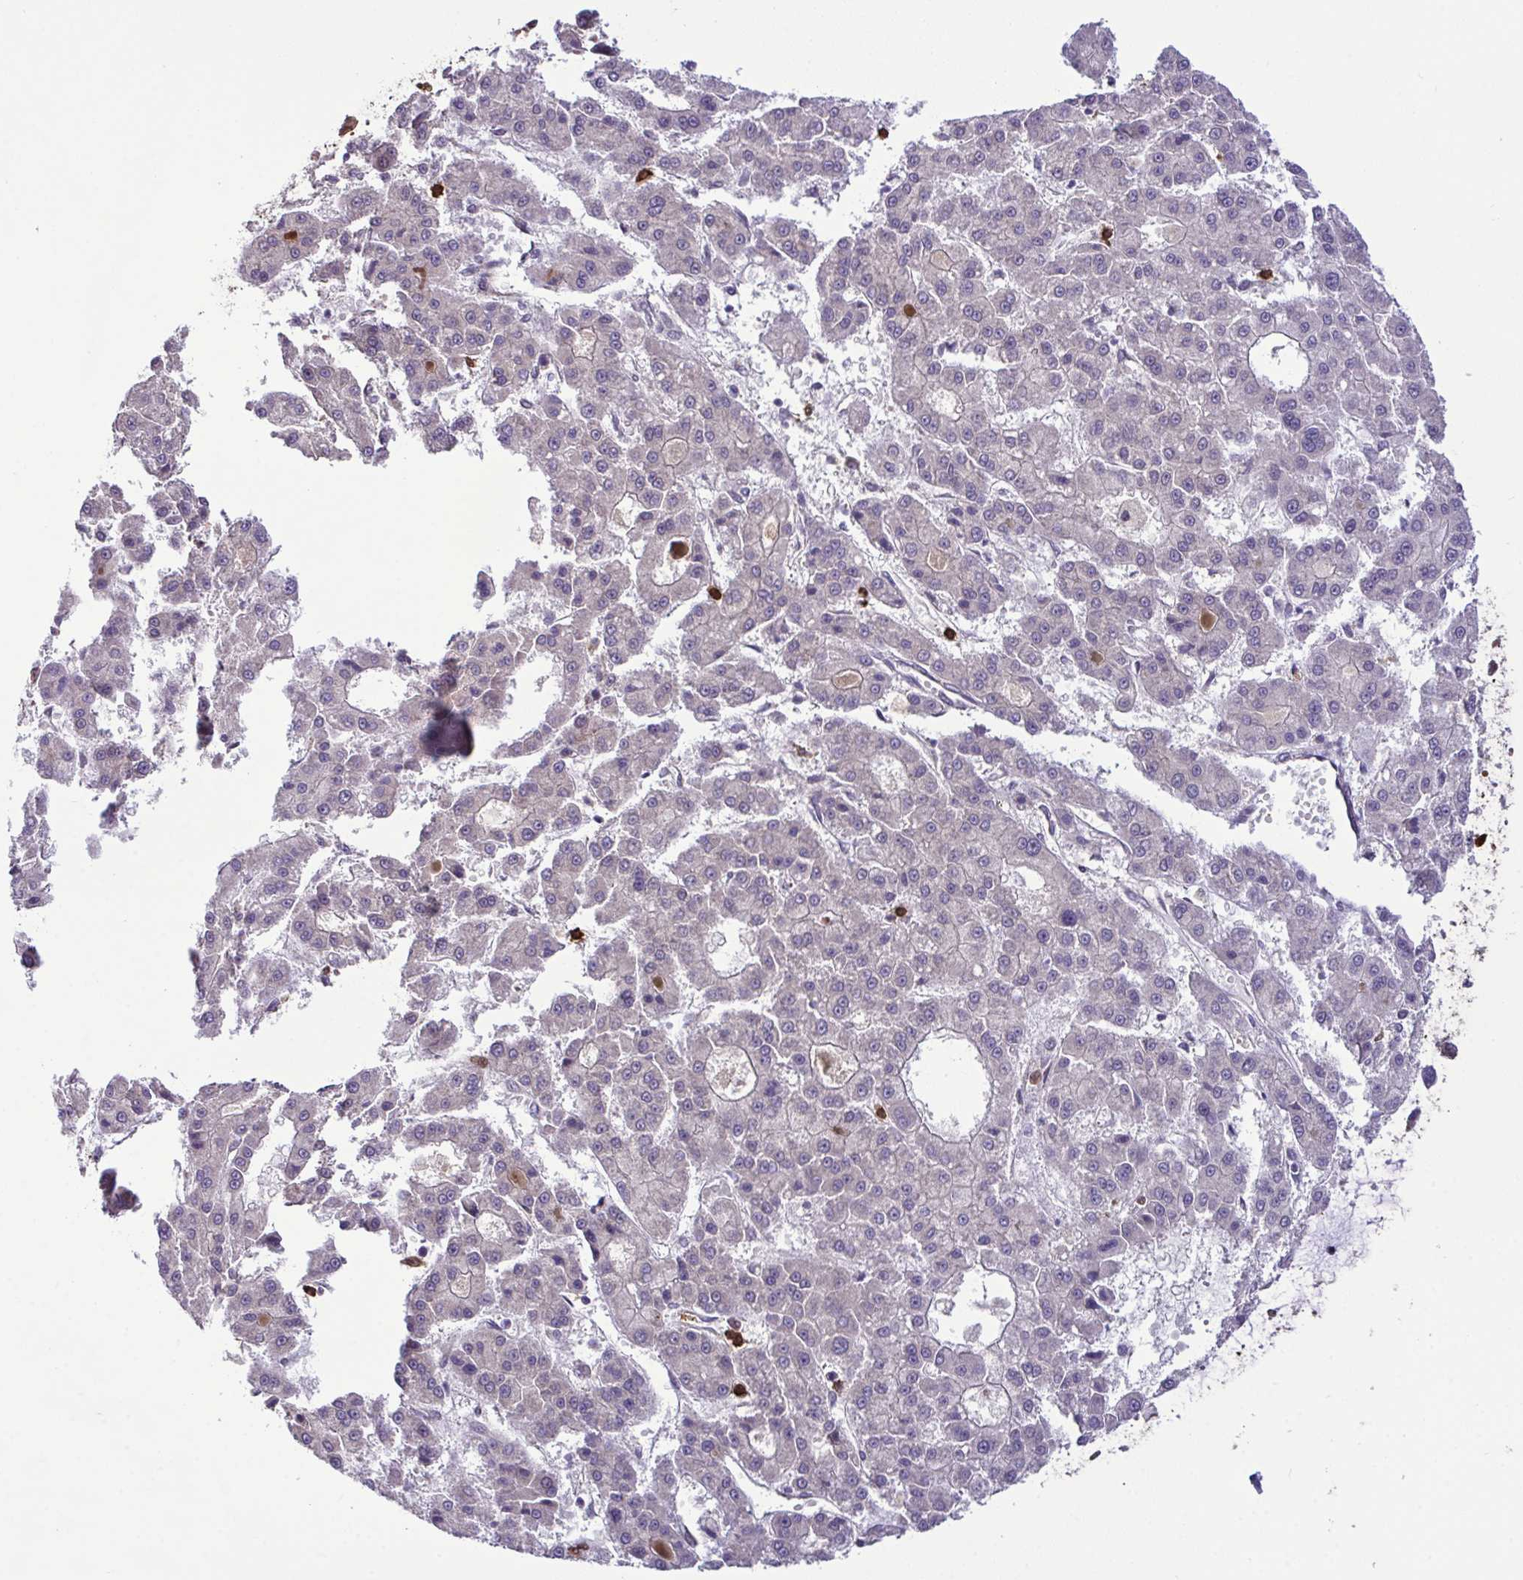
{"staining": {"intensity": "negative", "quantity": "none", "location": "none"}, "tissue": "liver cancer", "cell_type": "Tumor cells", "image_type": "cancer", "snomed": [{"axis": "morphology", "description": "Carcinoma, Hepatocellular, NOS"}, {"axis": "topography", "description": "Liver"}], "caption": "Hepatocellular carcinoma (liver) stained for a protein using IHC shows no staining tumor cells.", "gene": "CMPK1", "patient": {"sex": "male", "age": 70}}